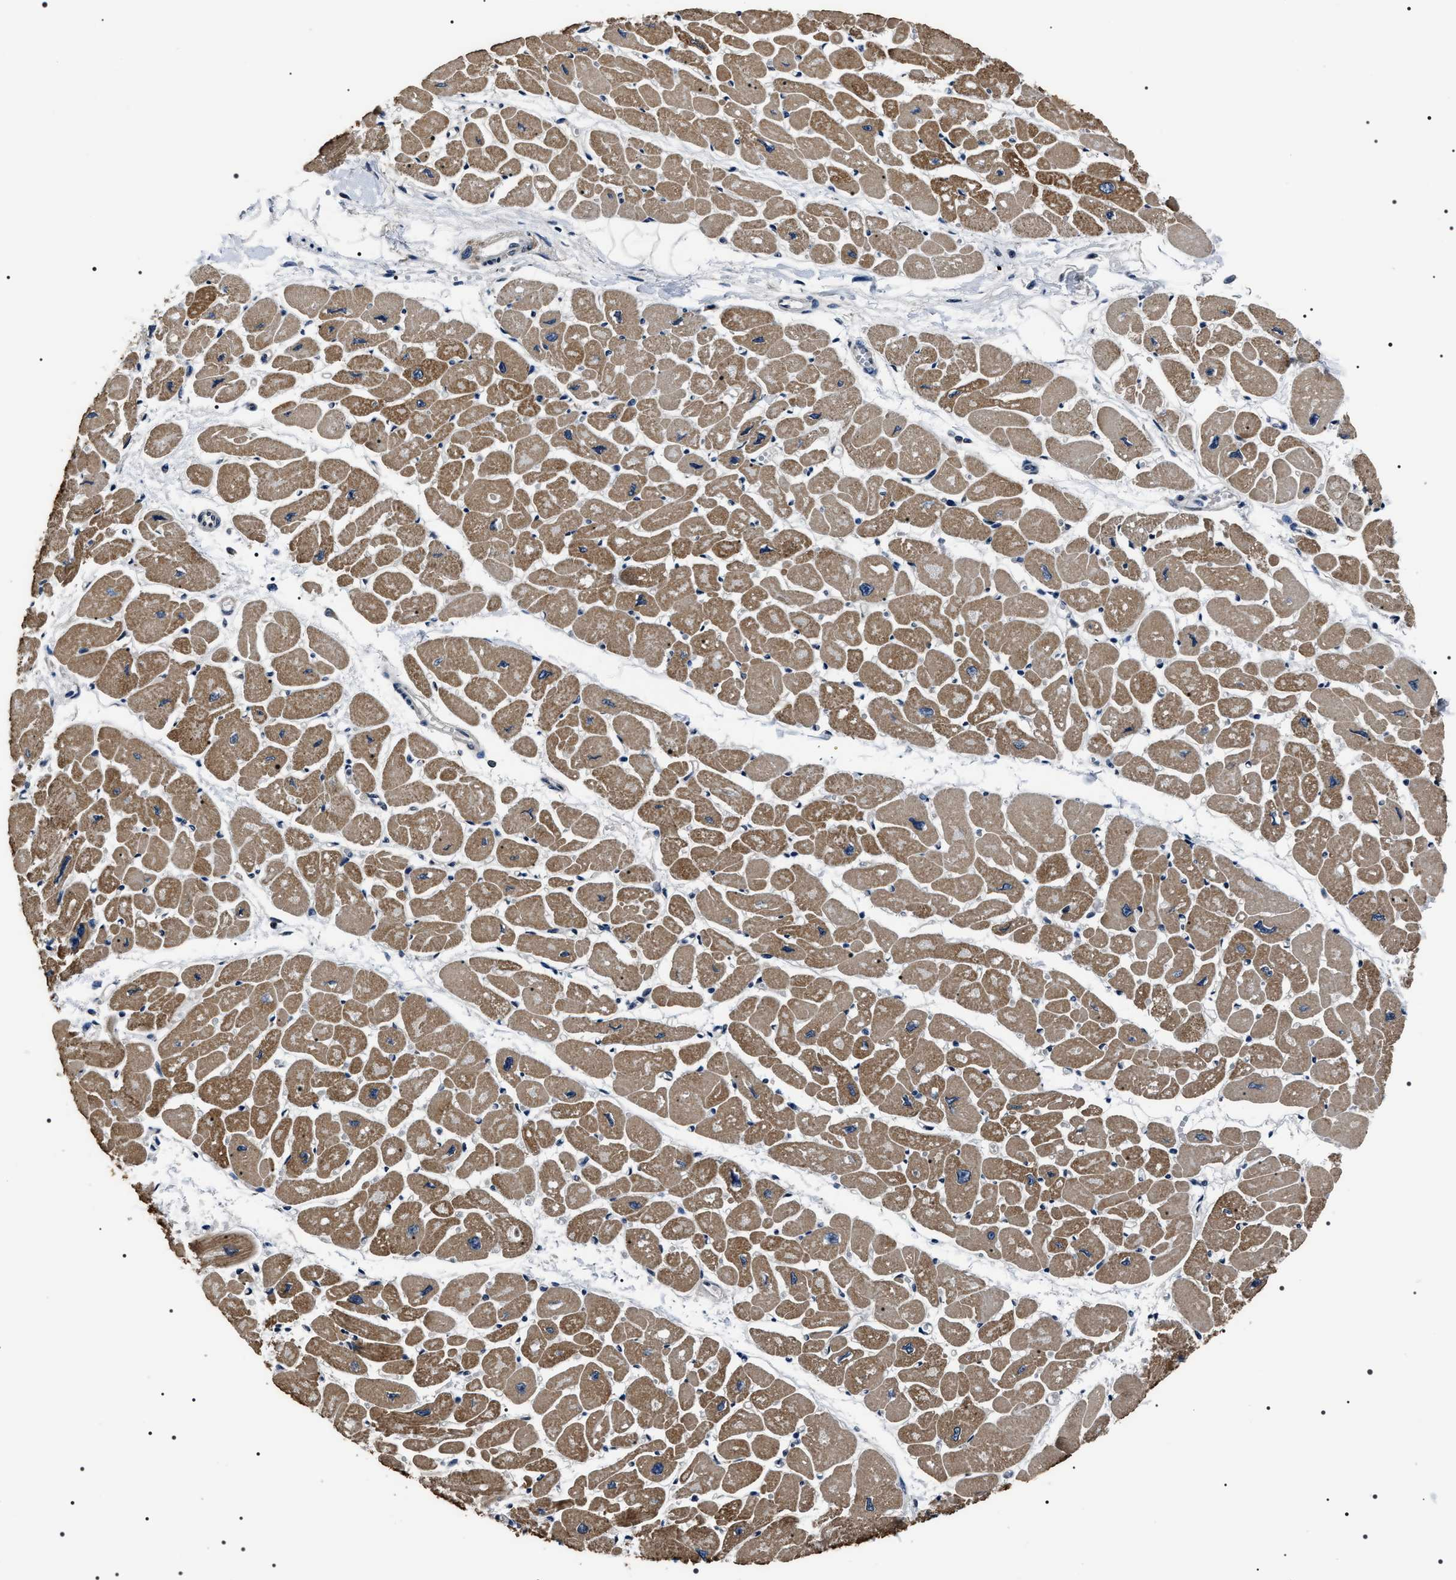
{"staining": {"intensity": "moderate", "quantity": ">75%", "location": "cytoplasmic/membranous"}, "tissue": "heart muscle", "cell_type": "Cardiomyocytes", "image_type": "normal", "snomed": [{"axis": "morphology", "description": "Normal tissue, NOS"}, {"axis": "topography", "description": "Heart"}], "caption": "A photomicrograph of heart muscle stained for a protein reveals moderate cytoplasmic/membranous brown staining in cardiomyocytes.", "gene": "SIPA1", "patient": {"sex": "female", "age": 54}}